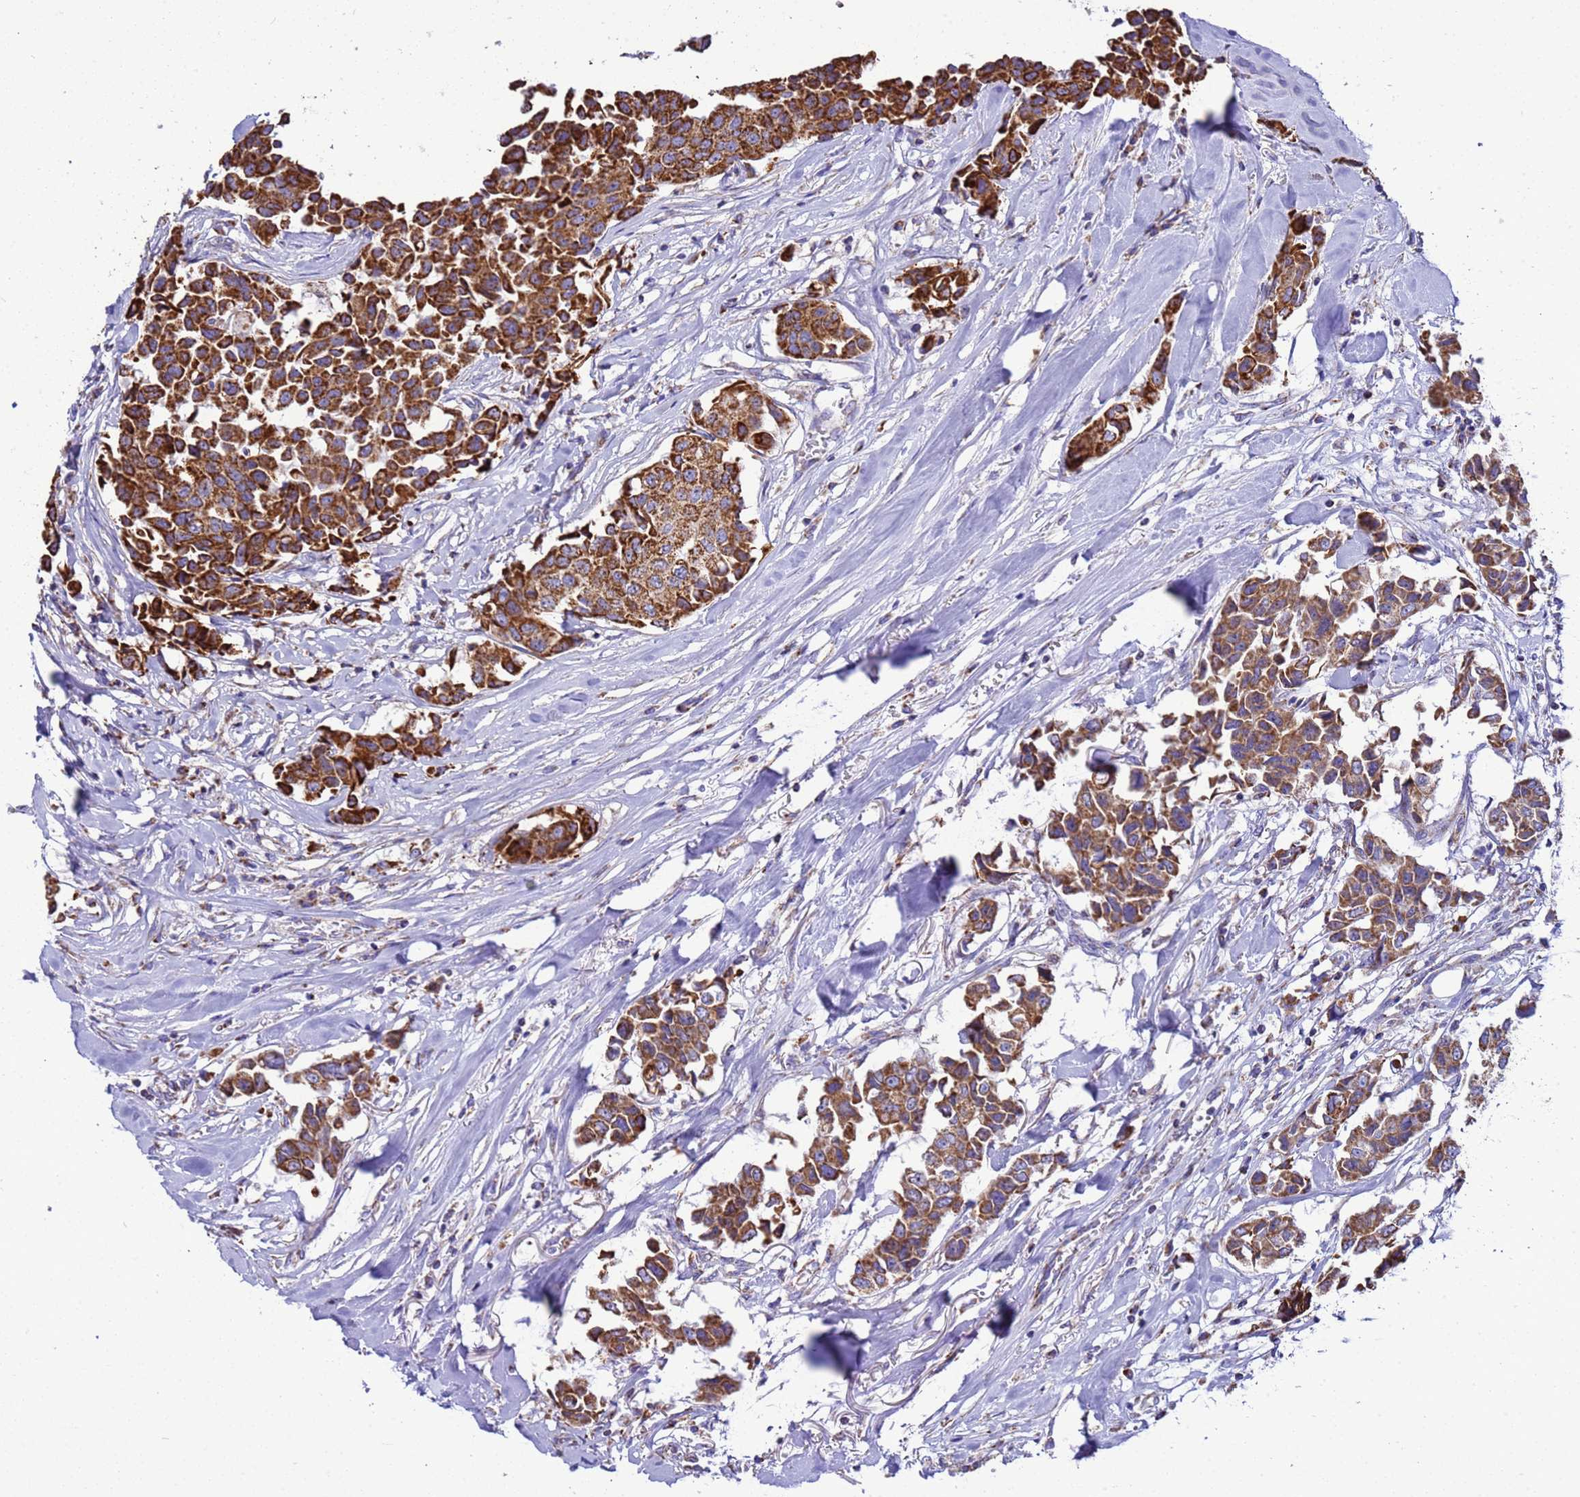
{"staining": {"intensity": "strong", "quantity": ">75%", "location": "cytoplasmic/membranous"}, "tissue": "breast cancer", "cell_type": "Tumor cells", "image_type": "cancer", "snomed": [{"axis": "morphology", "description": "Duct carcinoma"}, {"axis": "topography", "description": "Breast"}], "caption": "Immunohistochemical staining of human breast intraductal carcinoma exhibits high levels of strong cytoplasmic/membranous expression in approximately >75% of tumor cells. The staining was performed using DAB, with brown indicating positive protein expression. Nuclei are stained blue with hematoxylin.", "gene": "RNF165", "patient": {"sex": "female", "age": 80}}